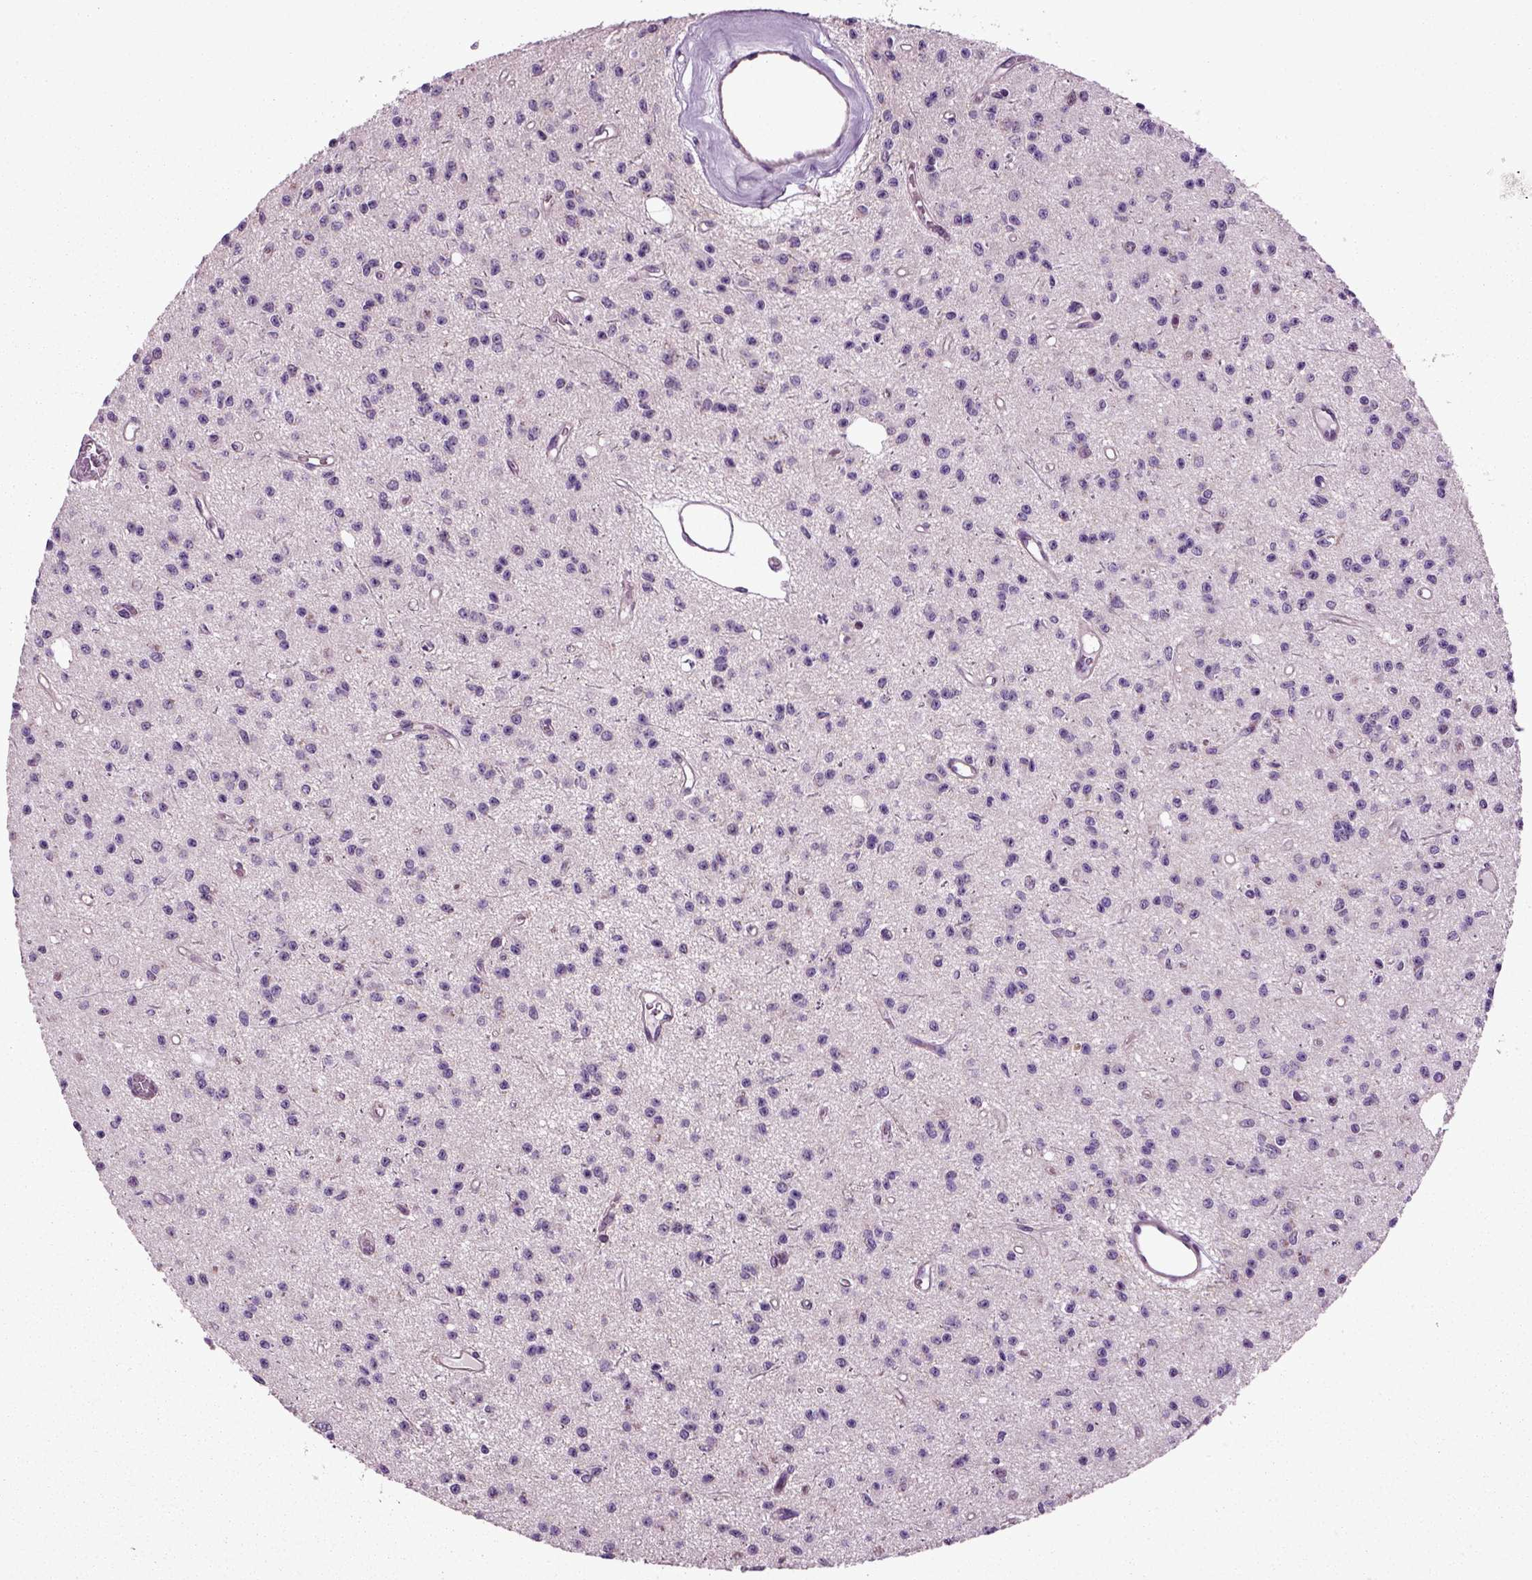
{"staining": {"intensity": "negative", "quantity": "none", "location": "none"}, "tissue": "glioma", "cell_type": "Tumor cells", "image_type": "cancer", "snomed": [{"axis": "morphology", "description": "Glioma, malignant, Low grade"}, {"axis": "topography", "description": "Brain"}], "caption": "IHC image of neoplastic tissue: glioma stained with DAB (3,3'-diaminobenzidine) reveals no significant protein expression in tumor cells.", "gene": "HAGHL", "patient": {"sex": "female", "age": 45}}